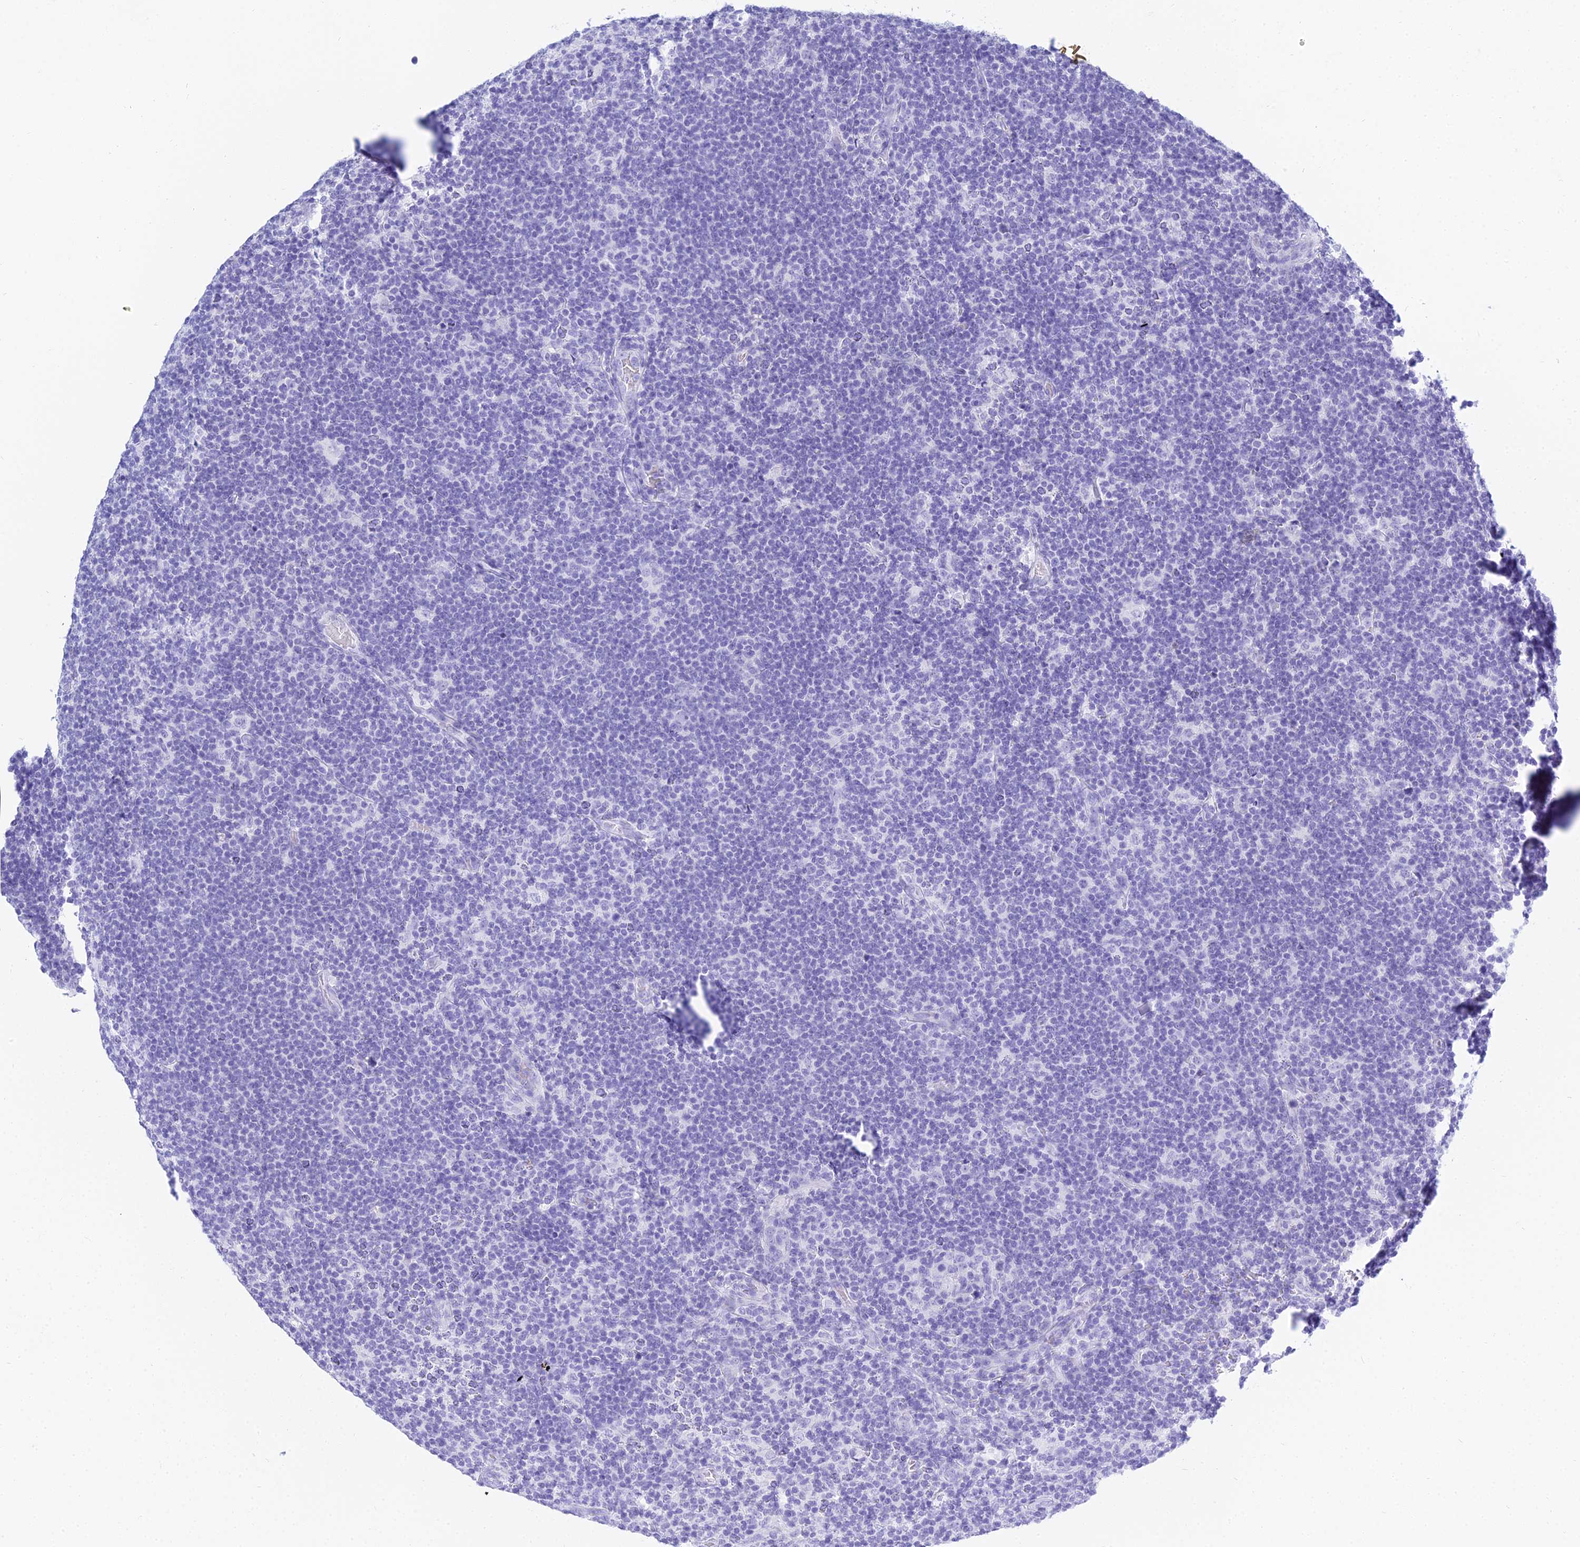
{"staining": {"intensity": "negative", "quantity": "none", "location": "none"}, "tissue": "lymphoma", "cell_type": "Tumor cells", "image_type": "cancer", "snomed": [{"axis": "morphology", "description": "Hodgkin's disease, NOS"}, {"axis": "topography", "description": "Lymph node"}], "caption": "An immunohistochemistry (IHC) histopathology image of lymphoma is shown. There is no staining in tumor cells of lymphoma. (DAB (3,3'-diaminobenzidine) immunohistochemistry (IHC) visualized using brightfield microscopy, high magnification).", "gene": "PATE4", "patient": {"sex": "female", "age": 57}}